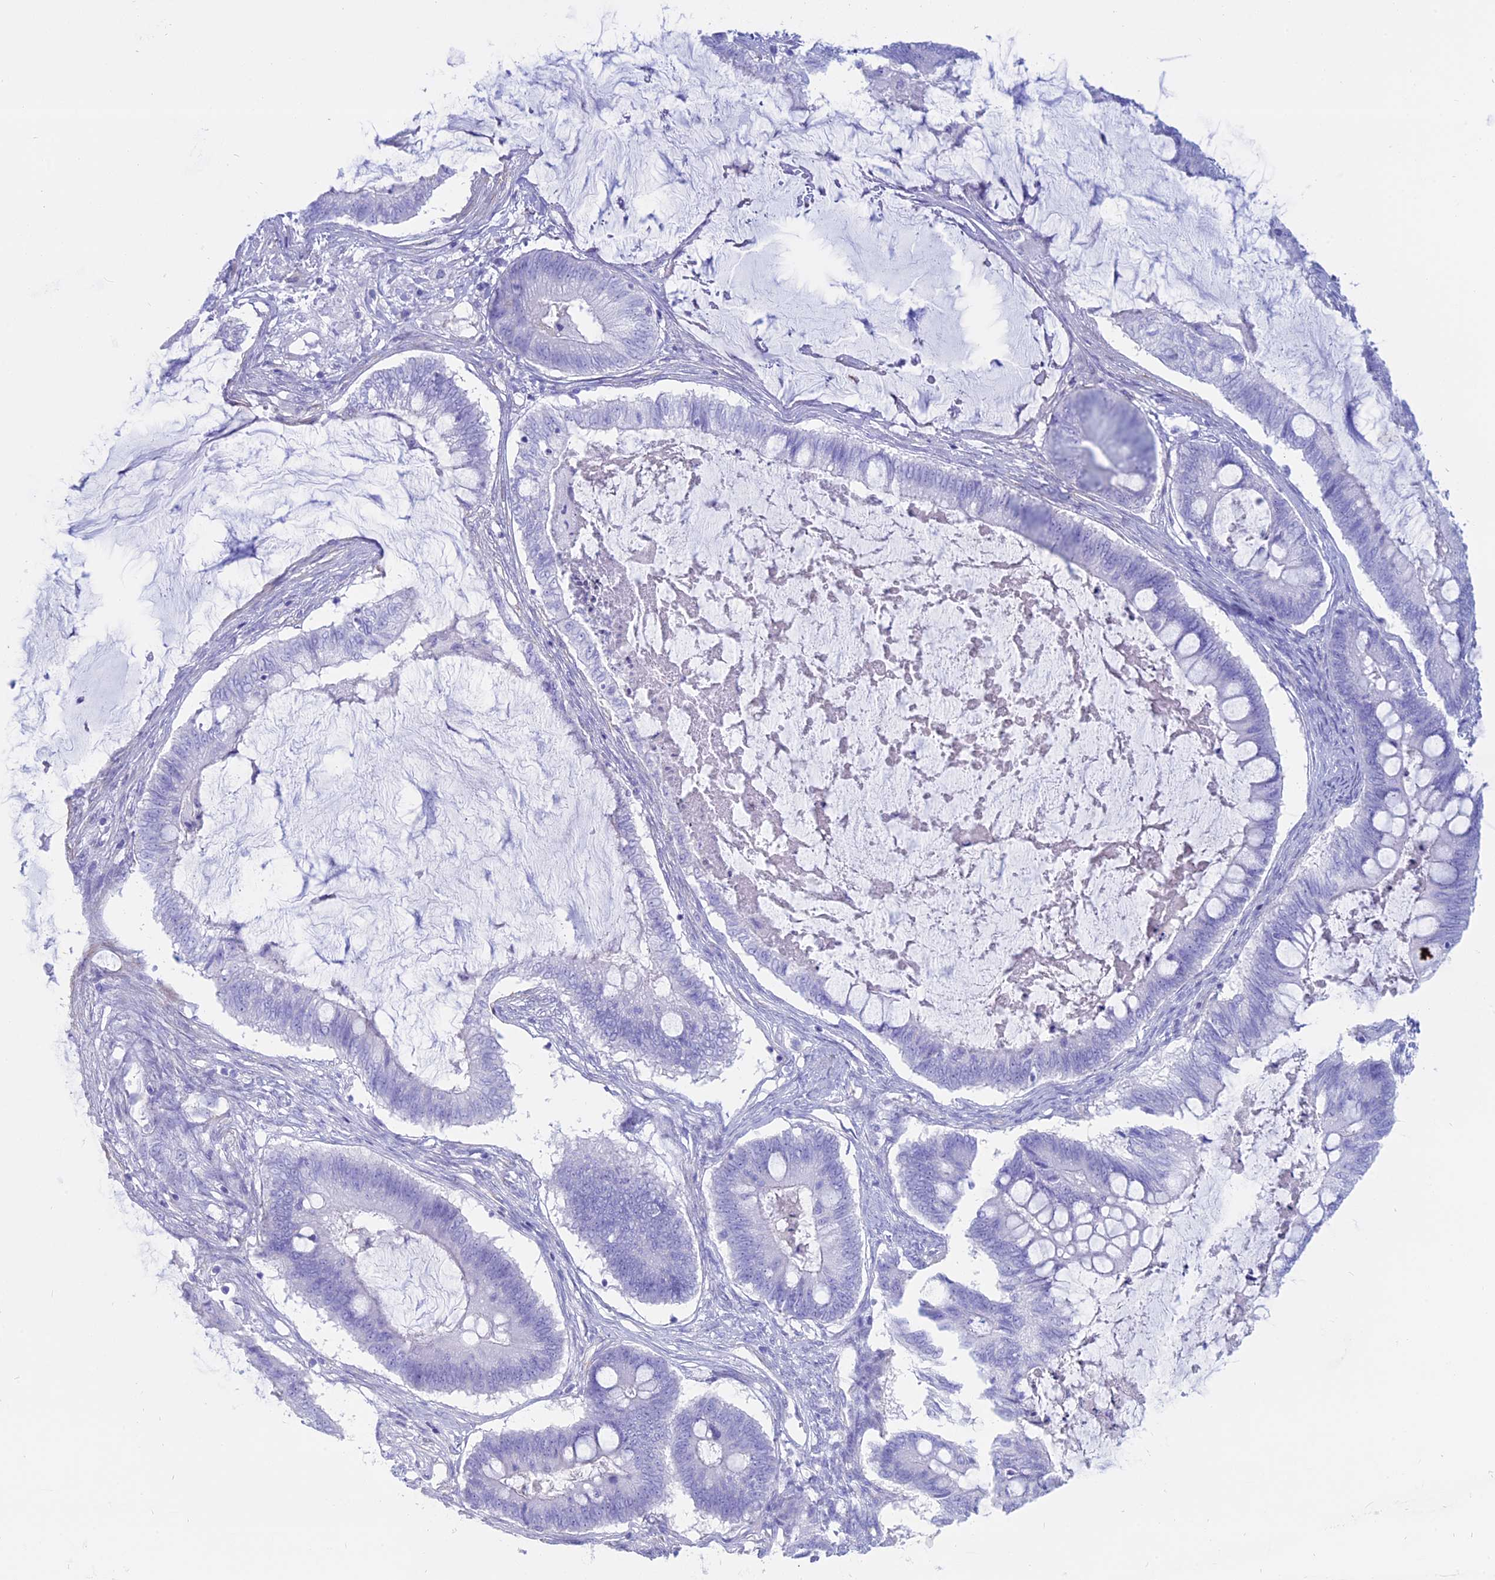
{"staining": {"intensity": "negative", "quantity": "none", "location": "none"}, "tissue": "ovarian cancer", "cell_type": "Tumor cells", "image_type": "cancer", "snomed": [{"axis": "morphology", "description": "Cystadenocarcinoma, mucinous, NOS"}, {"axis": "topography", "description": "Ovary"}], "caption": "DAB immunohistochemical staining of human ovarian cancer reveals no significant positivity in tumor cells.", "gene": "OR2AE1", "patient": {"sex": "female", "age": 61}}